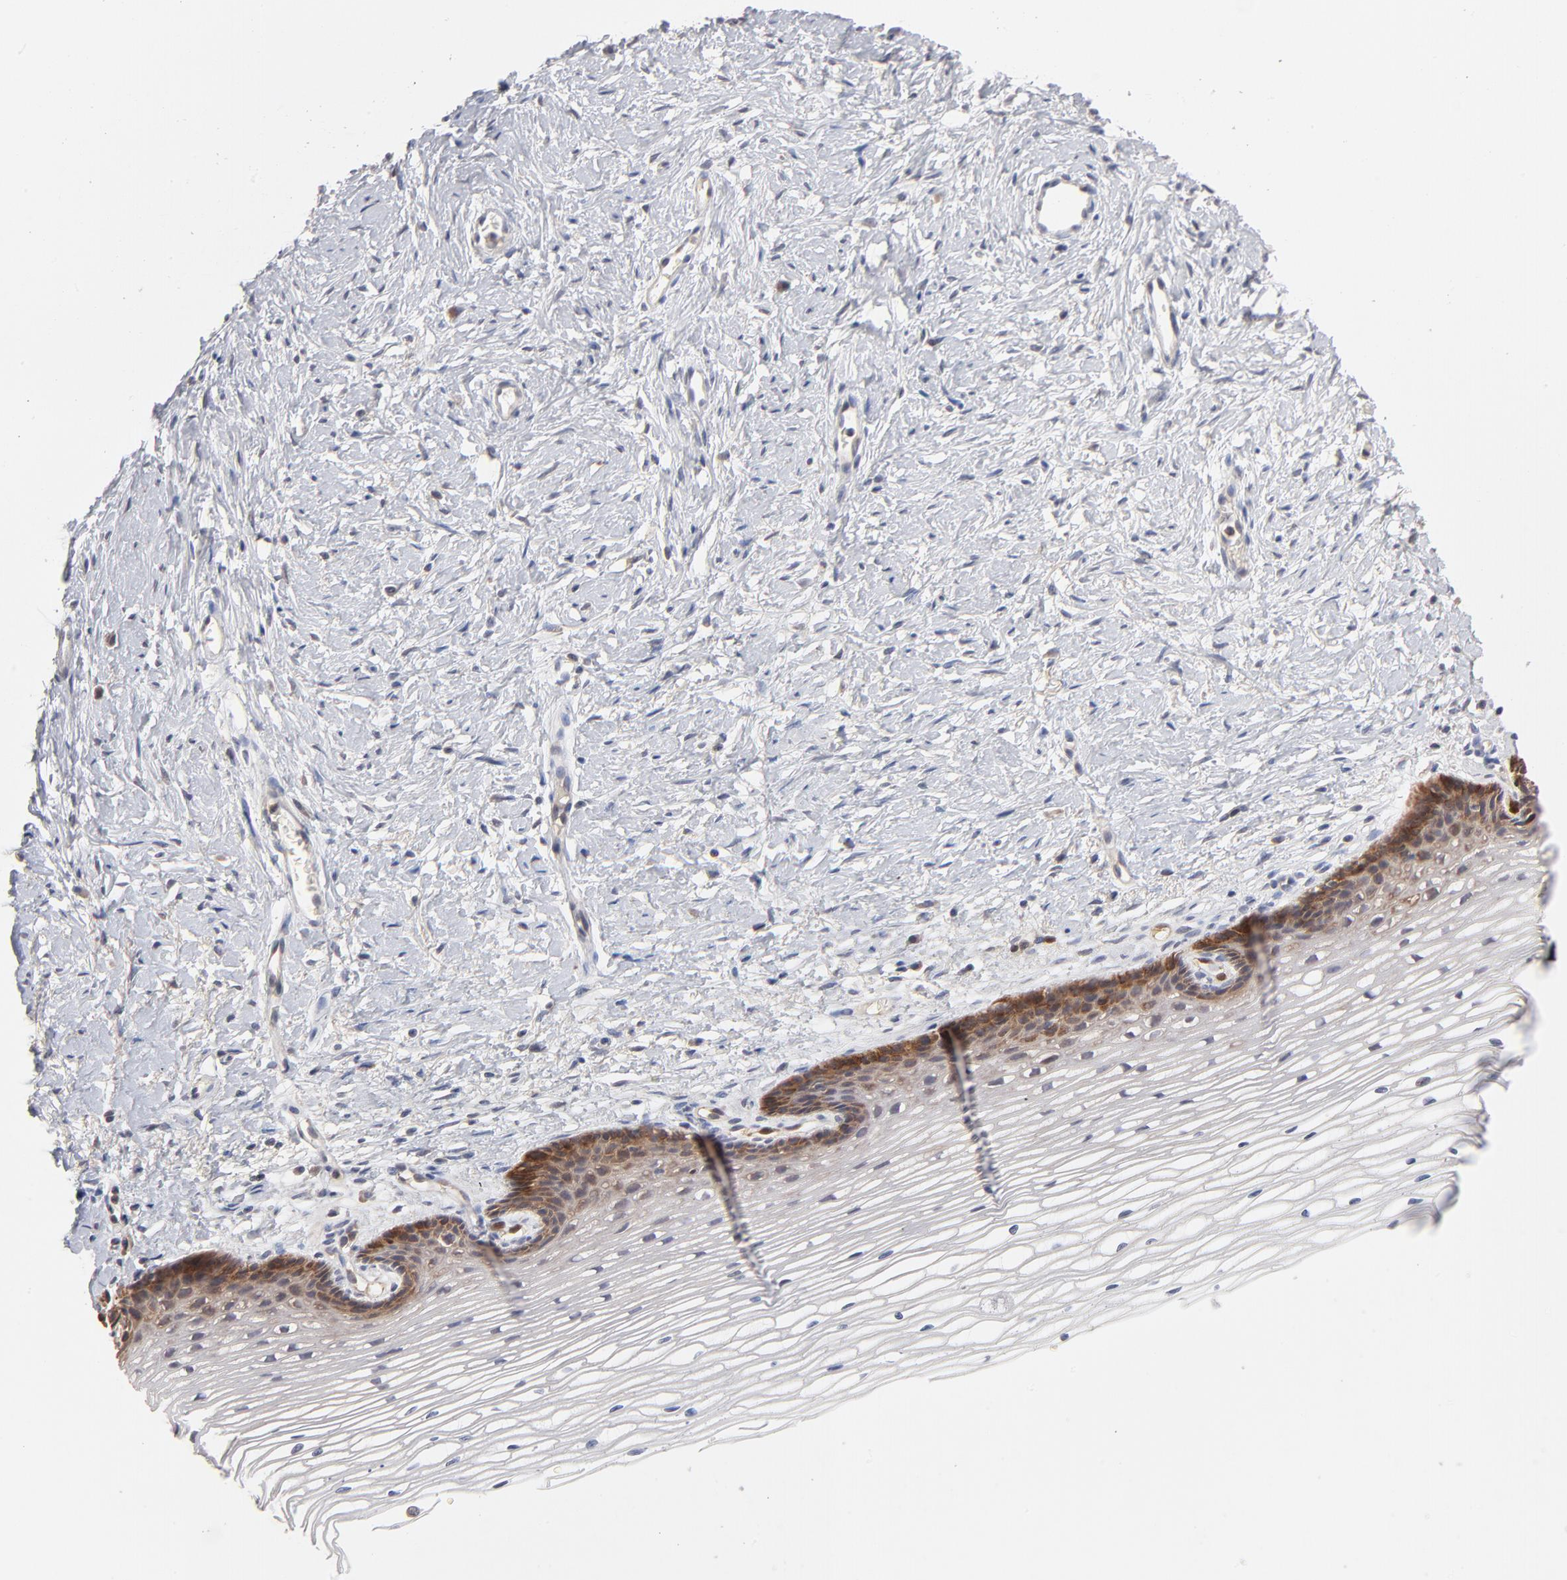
{"staining": {"intensity": "moderate", "quantity": ">75%", "location": "cytoplasmic/membranous"}, "tissue": "cervix", "cell_type": "Glandular cells", "image_type": "normal", "snomed": [{"axis": "morphology", "description": "Normal tissue, NOS"}, {"axis": "topography", "description": "Cervix"}], "caption": "IHC image of normal cervix stained for a protein (brown), which shows medium levels of moderate cytoplasmic/membranous expression in approximately >75% of glandular cells.", "gene": "IVNS1ABP", "patient": {"sex": "female", "age": 77}}